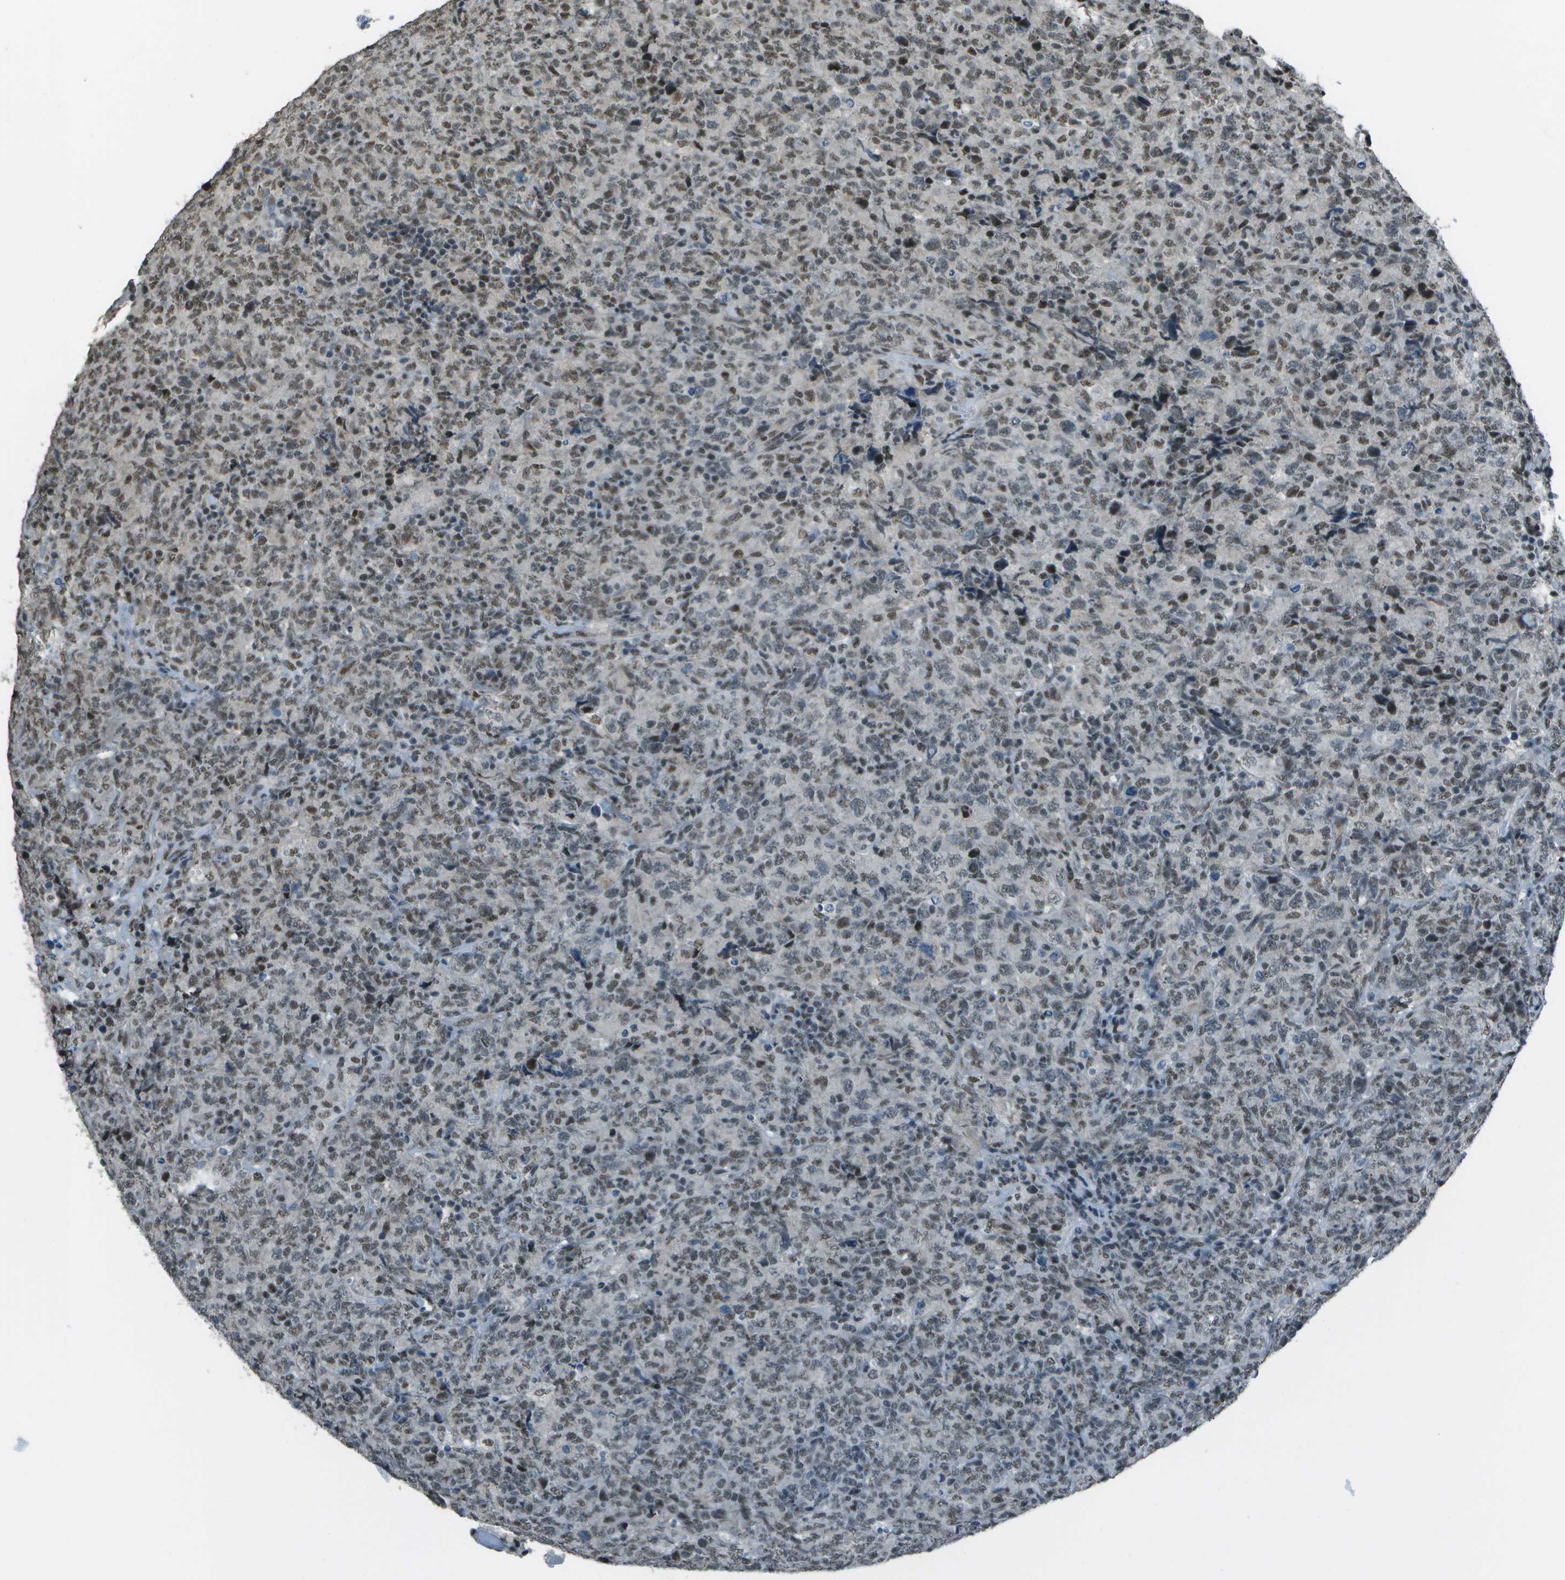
{"staining": {"intensity": "weak", "quantity": ">75%", "location": "nuclear"}, "tissue": "lymphoma", "cell_type": "Tumor cells", "image_type": "cancer", "snomed": [{"axis": "morphology", "description": "Malignant lymphoma, non-Hodgkin's type, High grade"}, {"axis": "topography", "description": "Tonsil"}], "caption": "An IHC image of neoplastic tissue is shown. Protein staining in brown highlights weak nuclear positivity in malignant lymphoma, non-Hodgkin's type (high-grade) within tumor cells.", "gene": "DEPDC1", "patient": {"sex": "female", "age": 36}}